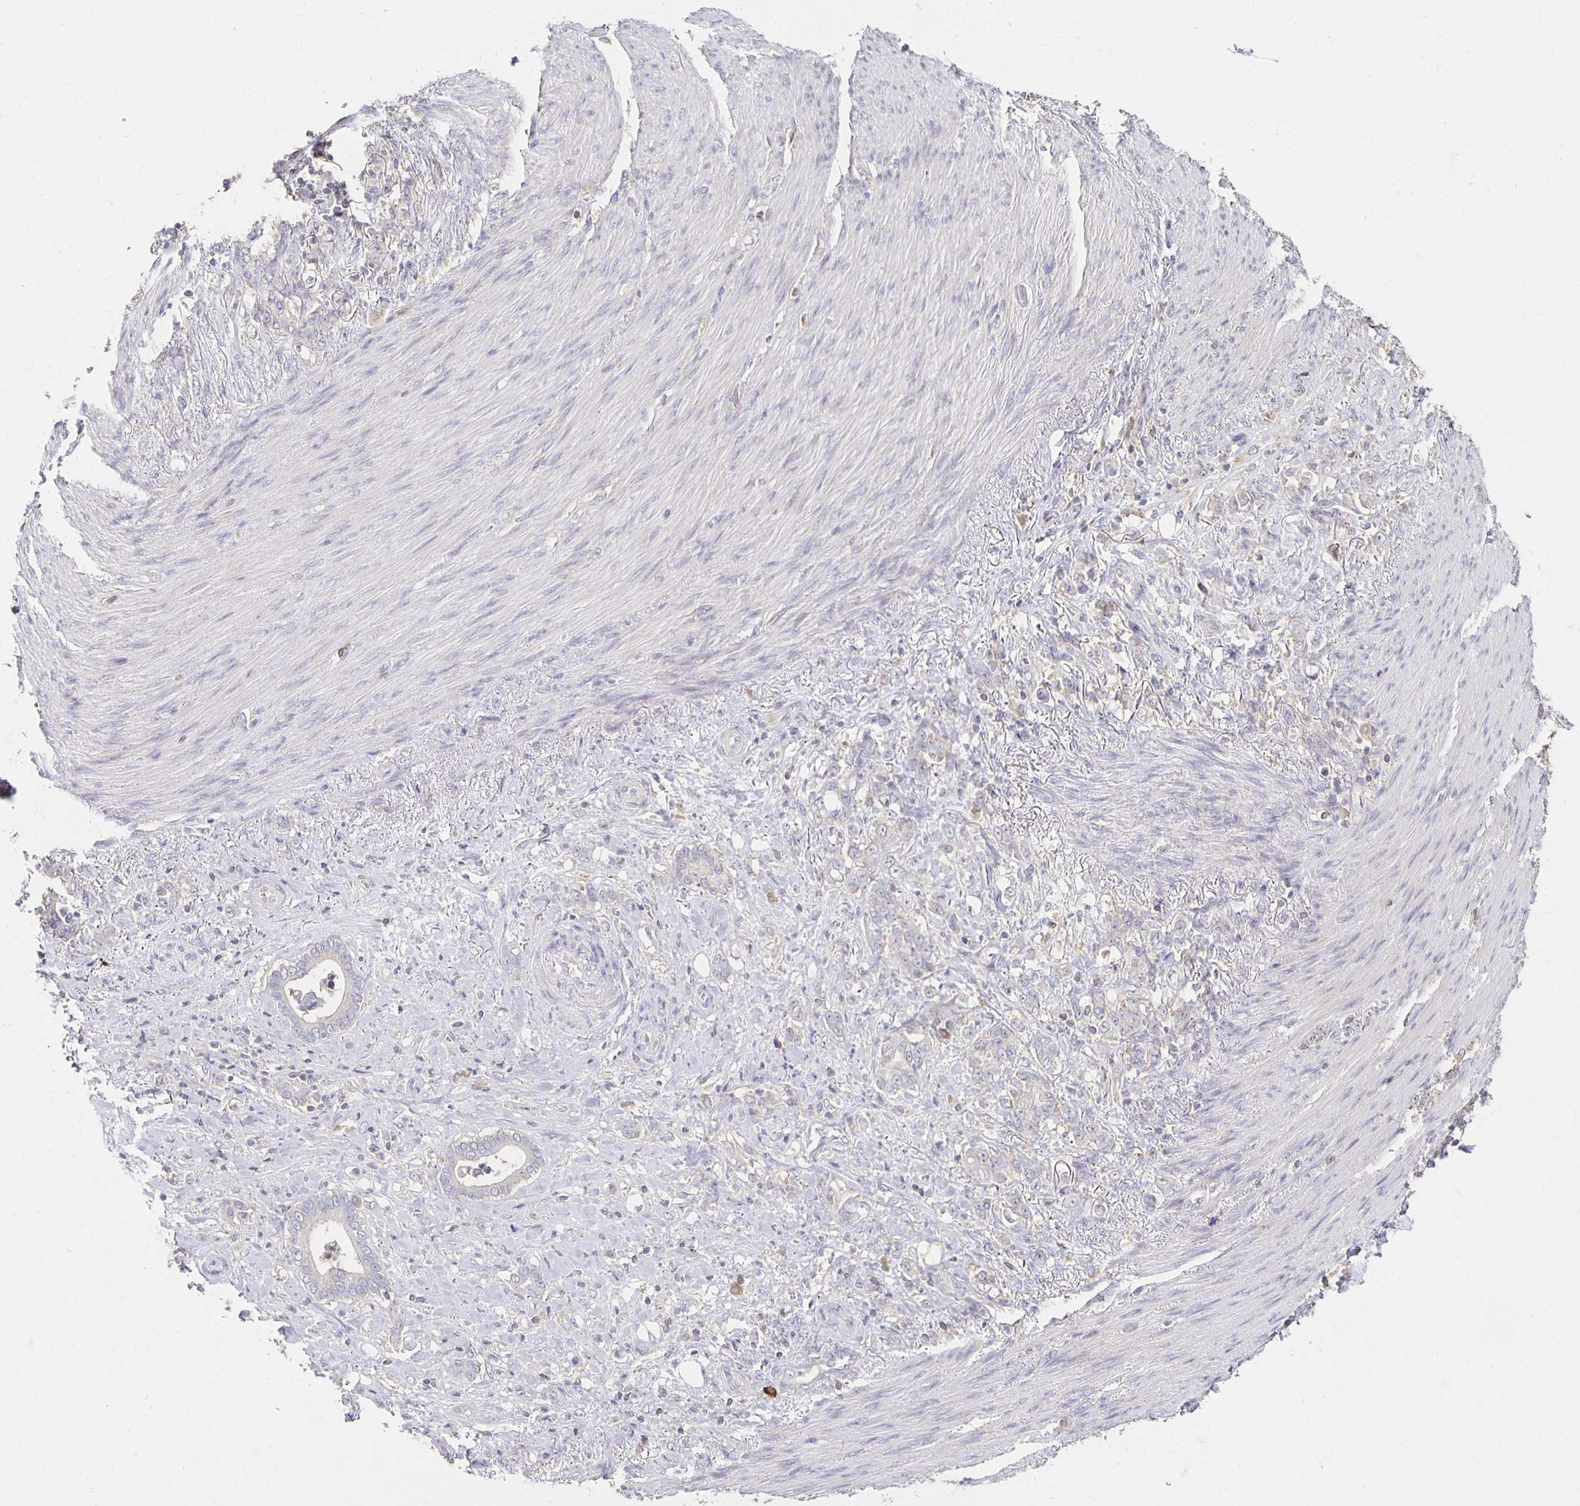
{"staining": {"intensity": "negative", "quantity": "none", "location": "none"}, "tissue": "stomach cancer", "cell_type": "Tumor cells", "image_type": "cancer", "snomed": [{"axis": "morphology", "description": "Adenocarcinoma, NOS"}, {"axis": "topography", "description": "Stomach"}], "caption": "Stomach cancer was stained to show a protein in brown. There is no significant expression in tumor cells. (DAB (3,3'-diaminobenzidine) immunohistochemistry (IHC) with hematoxylin counter stain).", "gene": "ZNF692", "patient": {"sex": "female", "age": 79}}